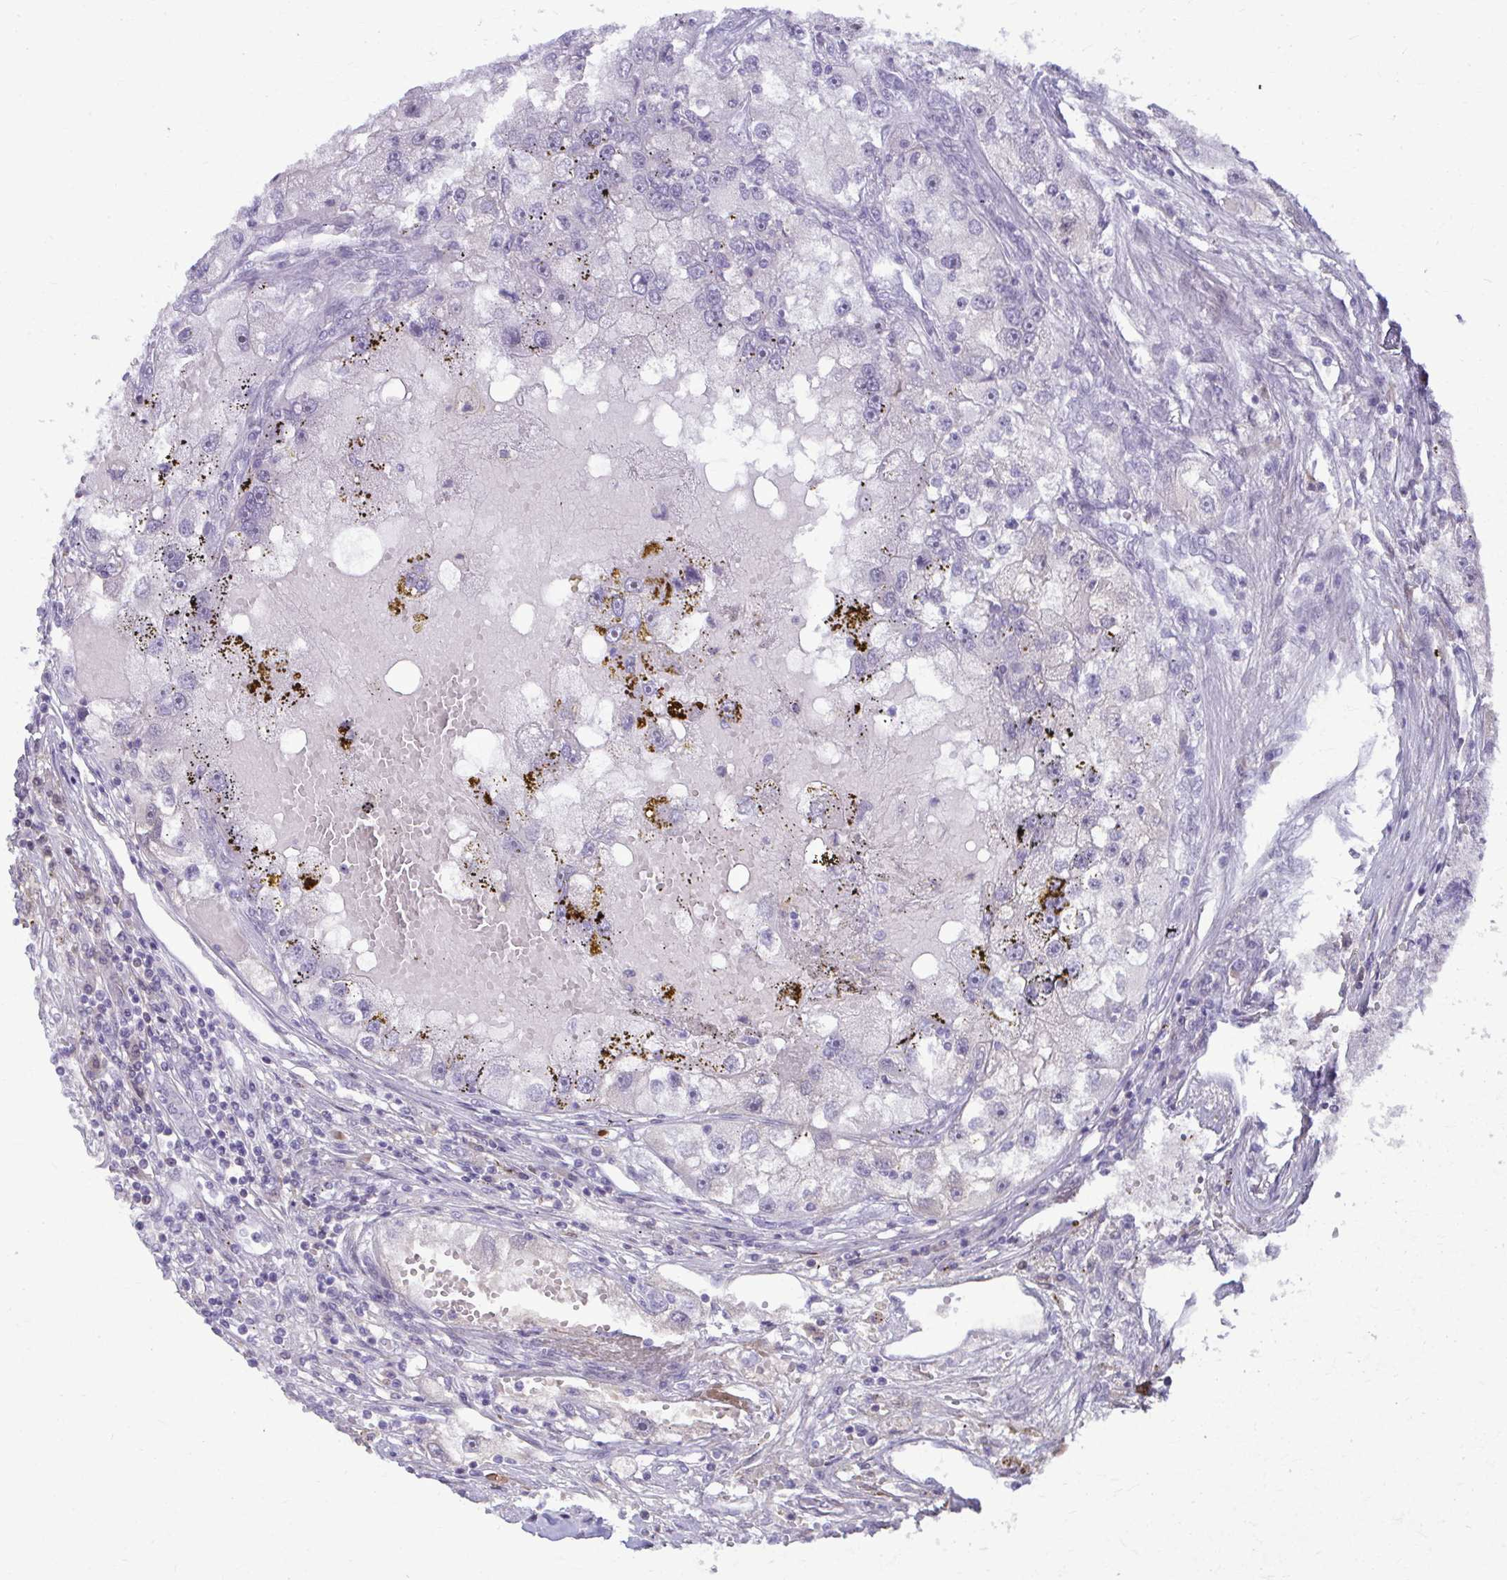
{"staining": {"intensity": "negative", "quantity": "none", "location": "none"}, "tissue": "renal cancer", "cell_type": "Tumor cells", "image_type": "cancer", "snomed": [{"axis": "morphology", "description": "Adenocarcinoma, NOS"}, {"axis": "topography", "description": "Kidney"}], "caption": "There is no significant expression in tumor cells of adenocarcinoma (renal). Brightfield microscopy of immunohistochemistry stained with DAB (brown) and hematoxylin (blue), captured at high magnification.", "gene": "MAF1", "patient": {"sex": "male", "age": 63}}